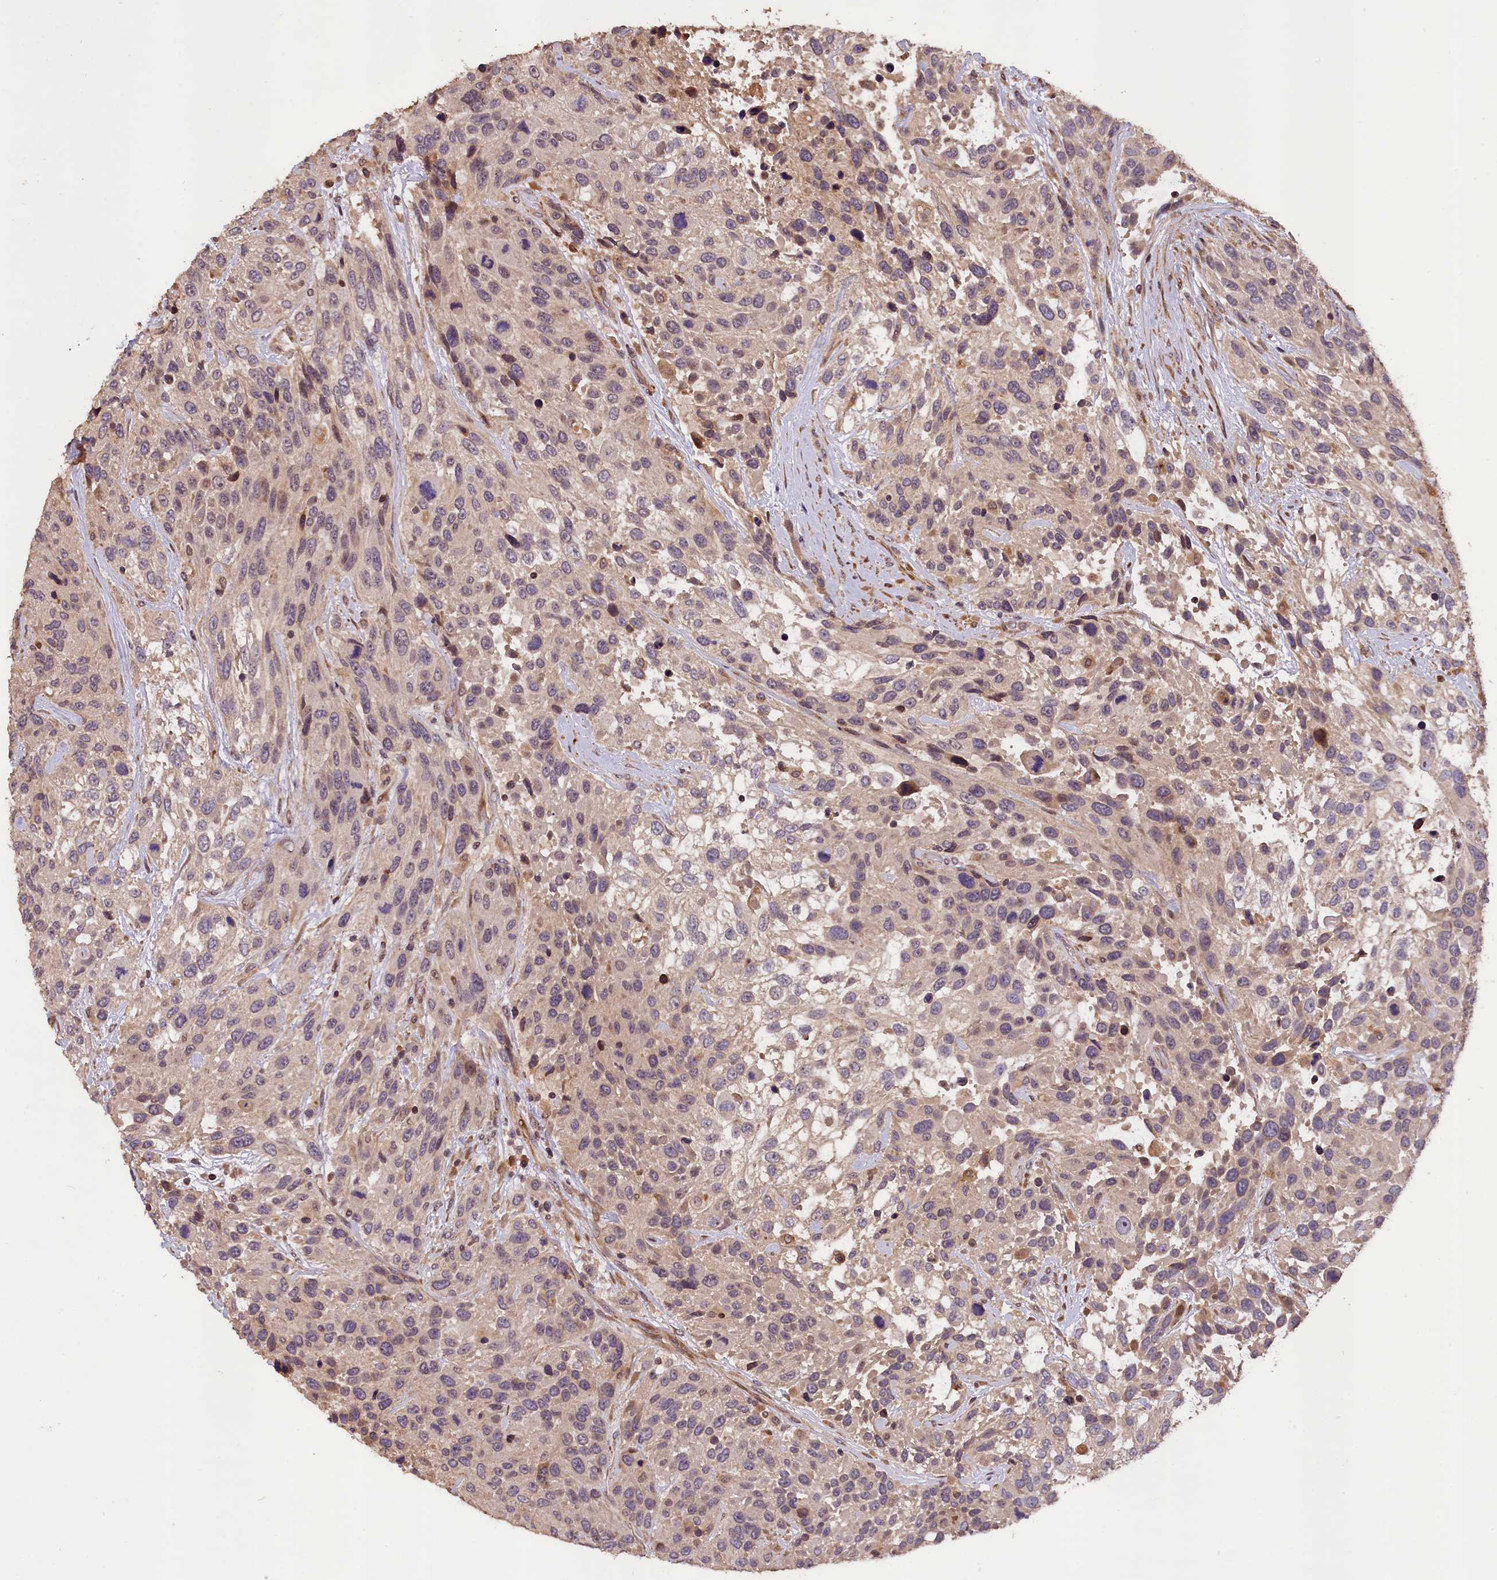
{"staining": {"intensity": "negative", "quantity": "none", "location": "none"}, "tissue": "urothelial cancer", "cell_type": "Tumor cells", "image_type": "cancer", "snomed": [{"axis": "morphology", "description": "Urothelial carcinoma, High grade"}, {"axis": "topography", "description": "Urinary bladder"}], "caption": "A histopathology image of urothelial carcinoma (high-grade) stained for a protein displays no brown staining in tumor cells.", "gene": "DNAJB9", "patient": {"sex": "female", "age": 70}}